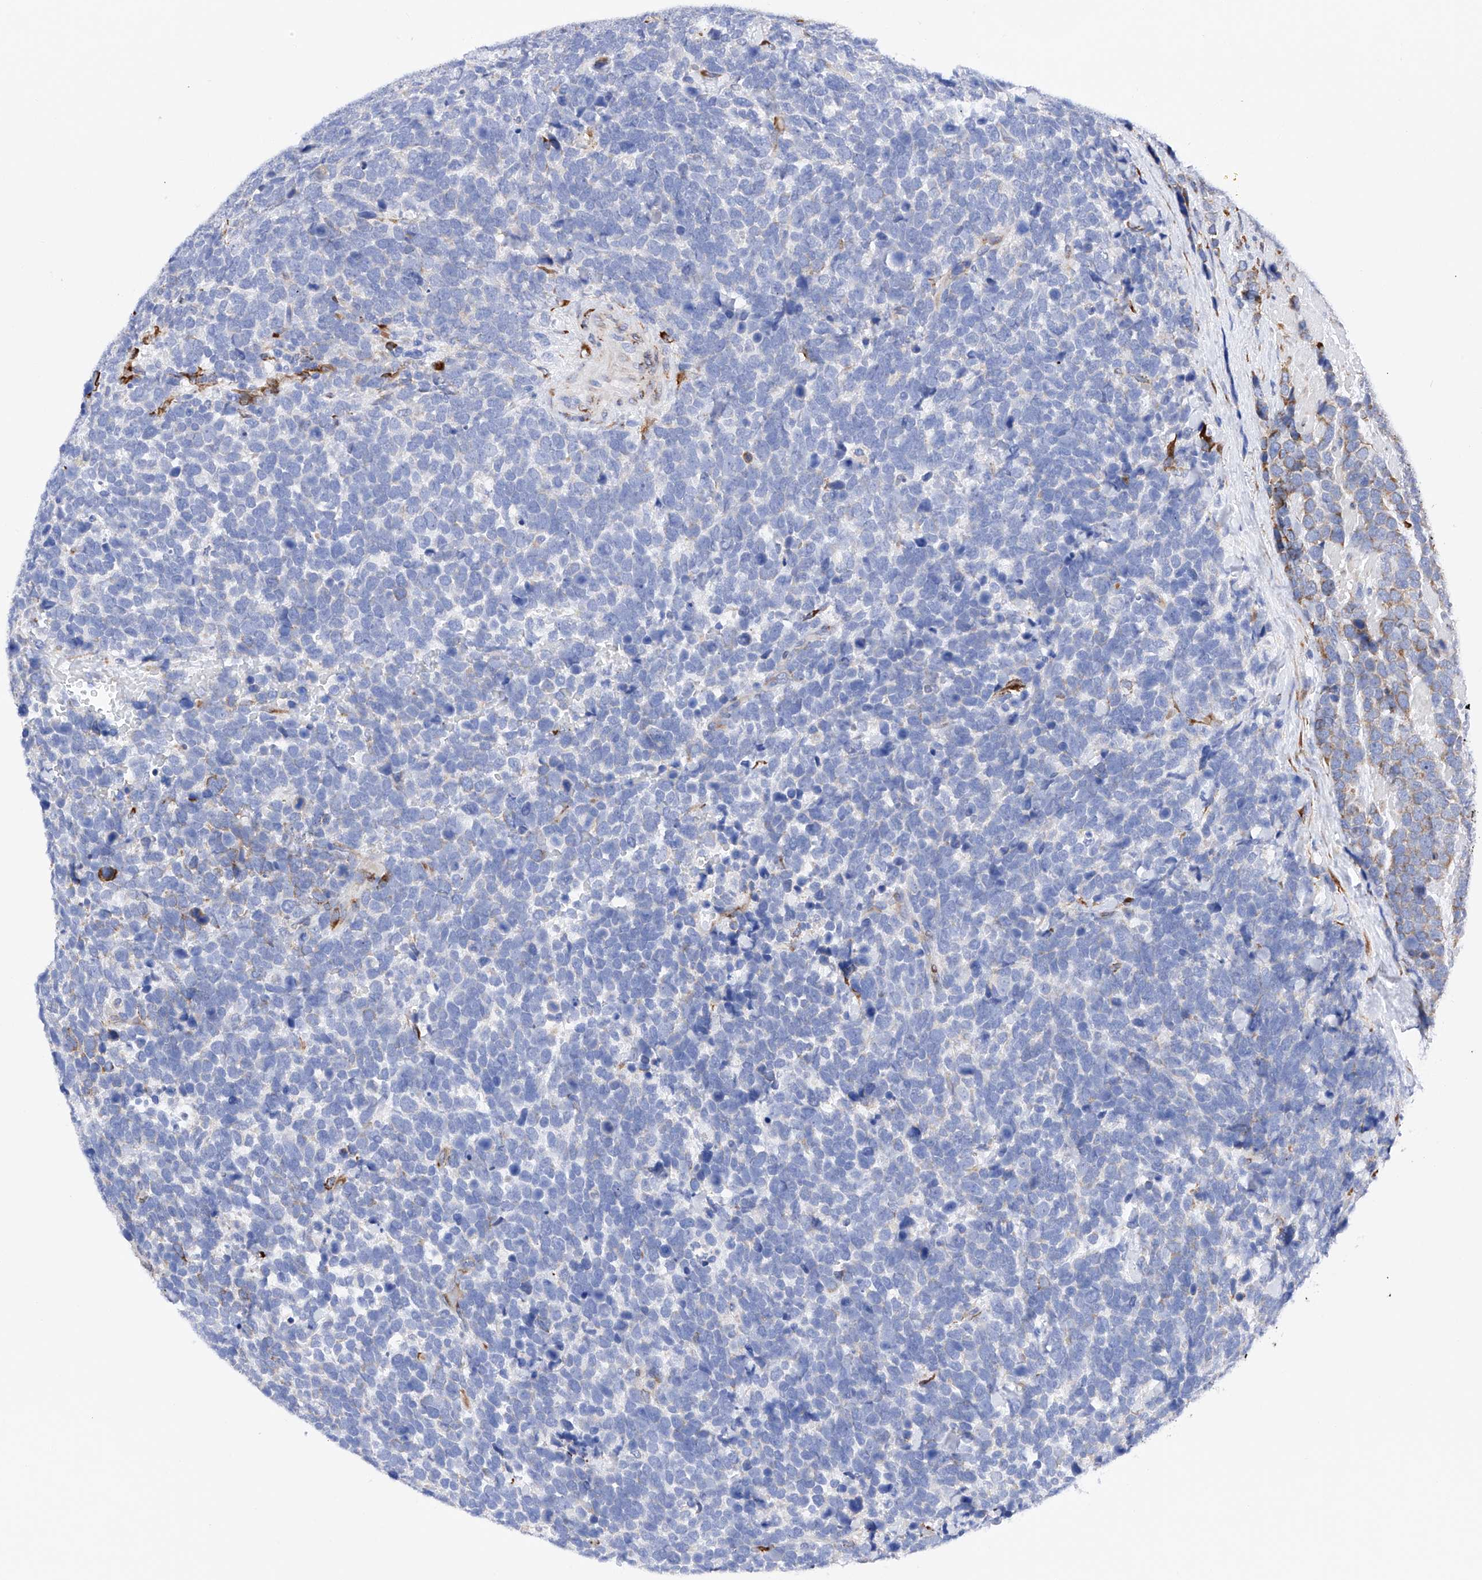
{"staining": {"intensity": "weak", "quantity": "<25%", "location": "cytoplasmic/membranous"}, "tissue": "urothelial cancer", "cell_type": "Tumor cells", "image_type": "cancer", "snomed": [{"axis": "morphology", "description": "Urothelial carcinoma, High grade"}, {"axis": "topography", "description": "Urinary bladder"}], "caption": "Tumor cells show no significant protein staining in urothelial carcinoma (high-grade). The staining was performed using DAB to visualize the protein expression in brown, while the nuclei were stained in blue with hematoxylin (Magnification: 20x).", "gene": "PDIA5", "patient": {"sex": "female", "age": 82}}